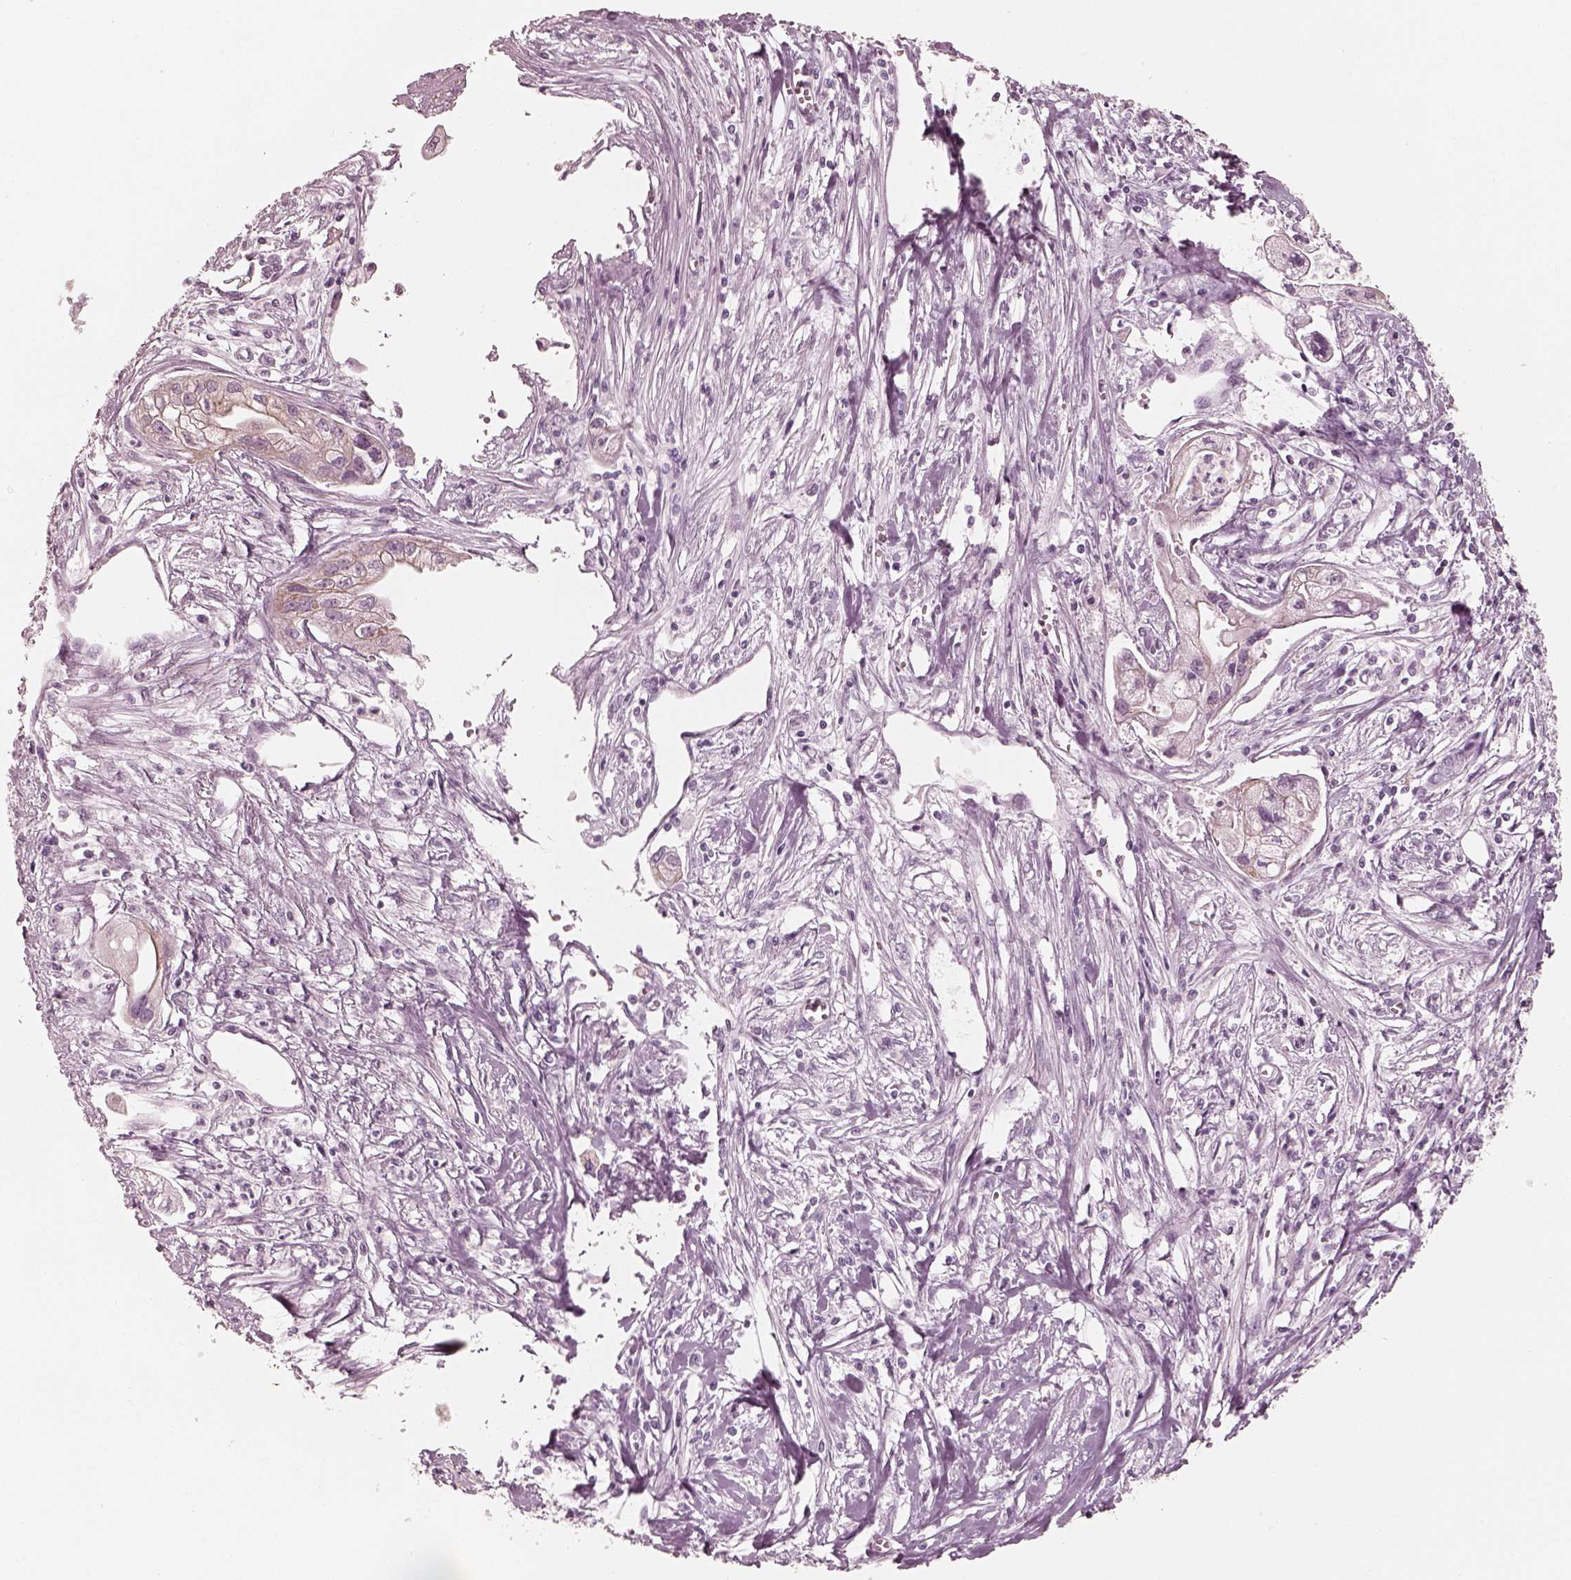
{"staining": {"intensity": "negative", "quantity": "none", "location": "none"}, "tissue": "pancreatic cancer", "cell_type": "Tumor cells", "image_type": "cancer", "snomed": [{"axis": "morphology", "description": "Adenocarcinoma, NOS"}, {"axis": "topography", "description": "Pancreas"}], "caption": "Immunohistochemical staining of human adenocarcinoma (pancreatic) displays no significant expression in tumor cells.", "gene": "PON3", "patient": {"sex": "male", "age": 70}}